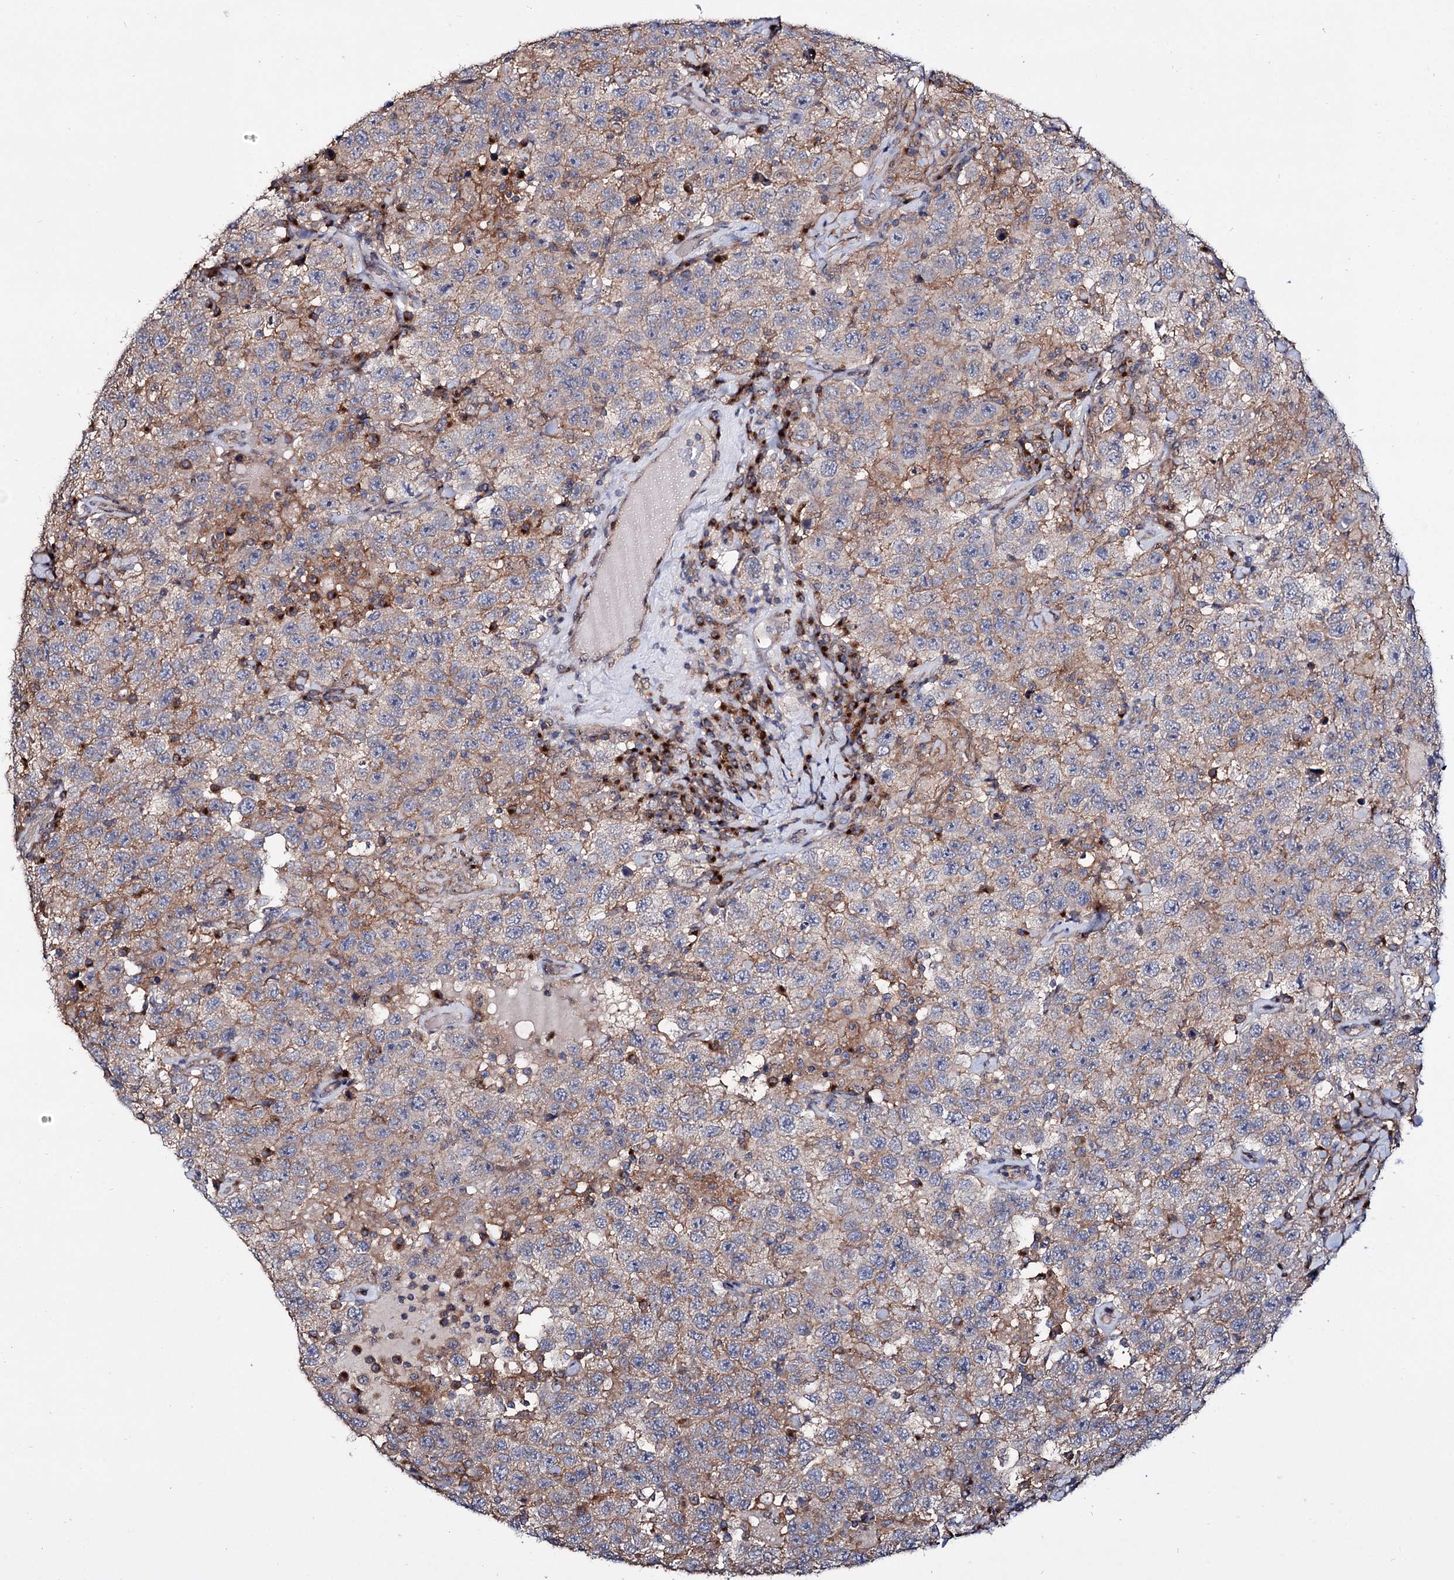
{"staining": {"intensity": "moderate", "quantity": "25%-75%", "location": "cytoplasmic/membranous"}, "tissue": "testis cancer", "cell_type": "Tumor cells", "image_type": "cancer", "snomed": [{"axis": "morphology", "description": "Seminoma, NOS"}, {"axis": "topography", "description": "Testis"}], "caption": "Seminoma (testis) was stained to show a protein in brown. There is medium levels of moderate cytoplasmic/membranous expression in about 25%-75% of tumor cells.", "gene": "SEC24A", "patient": {"sex": "male", "age": 41}}